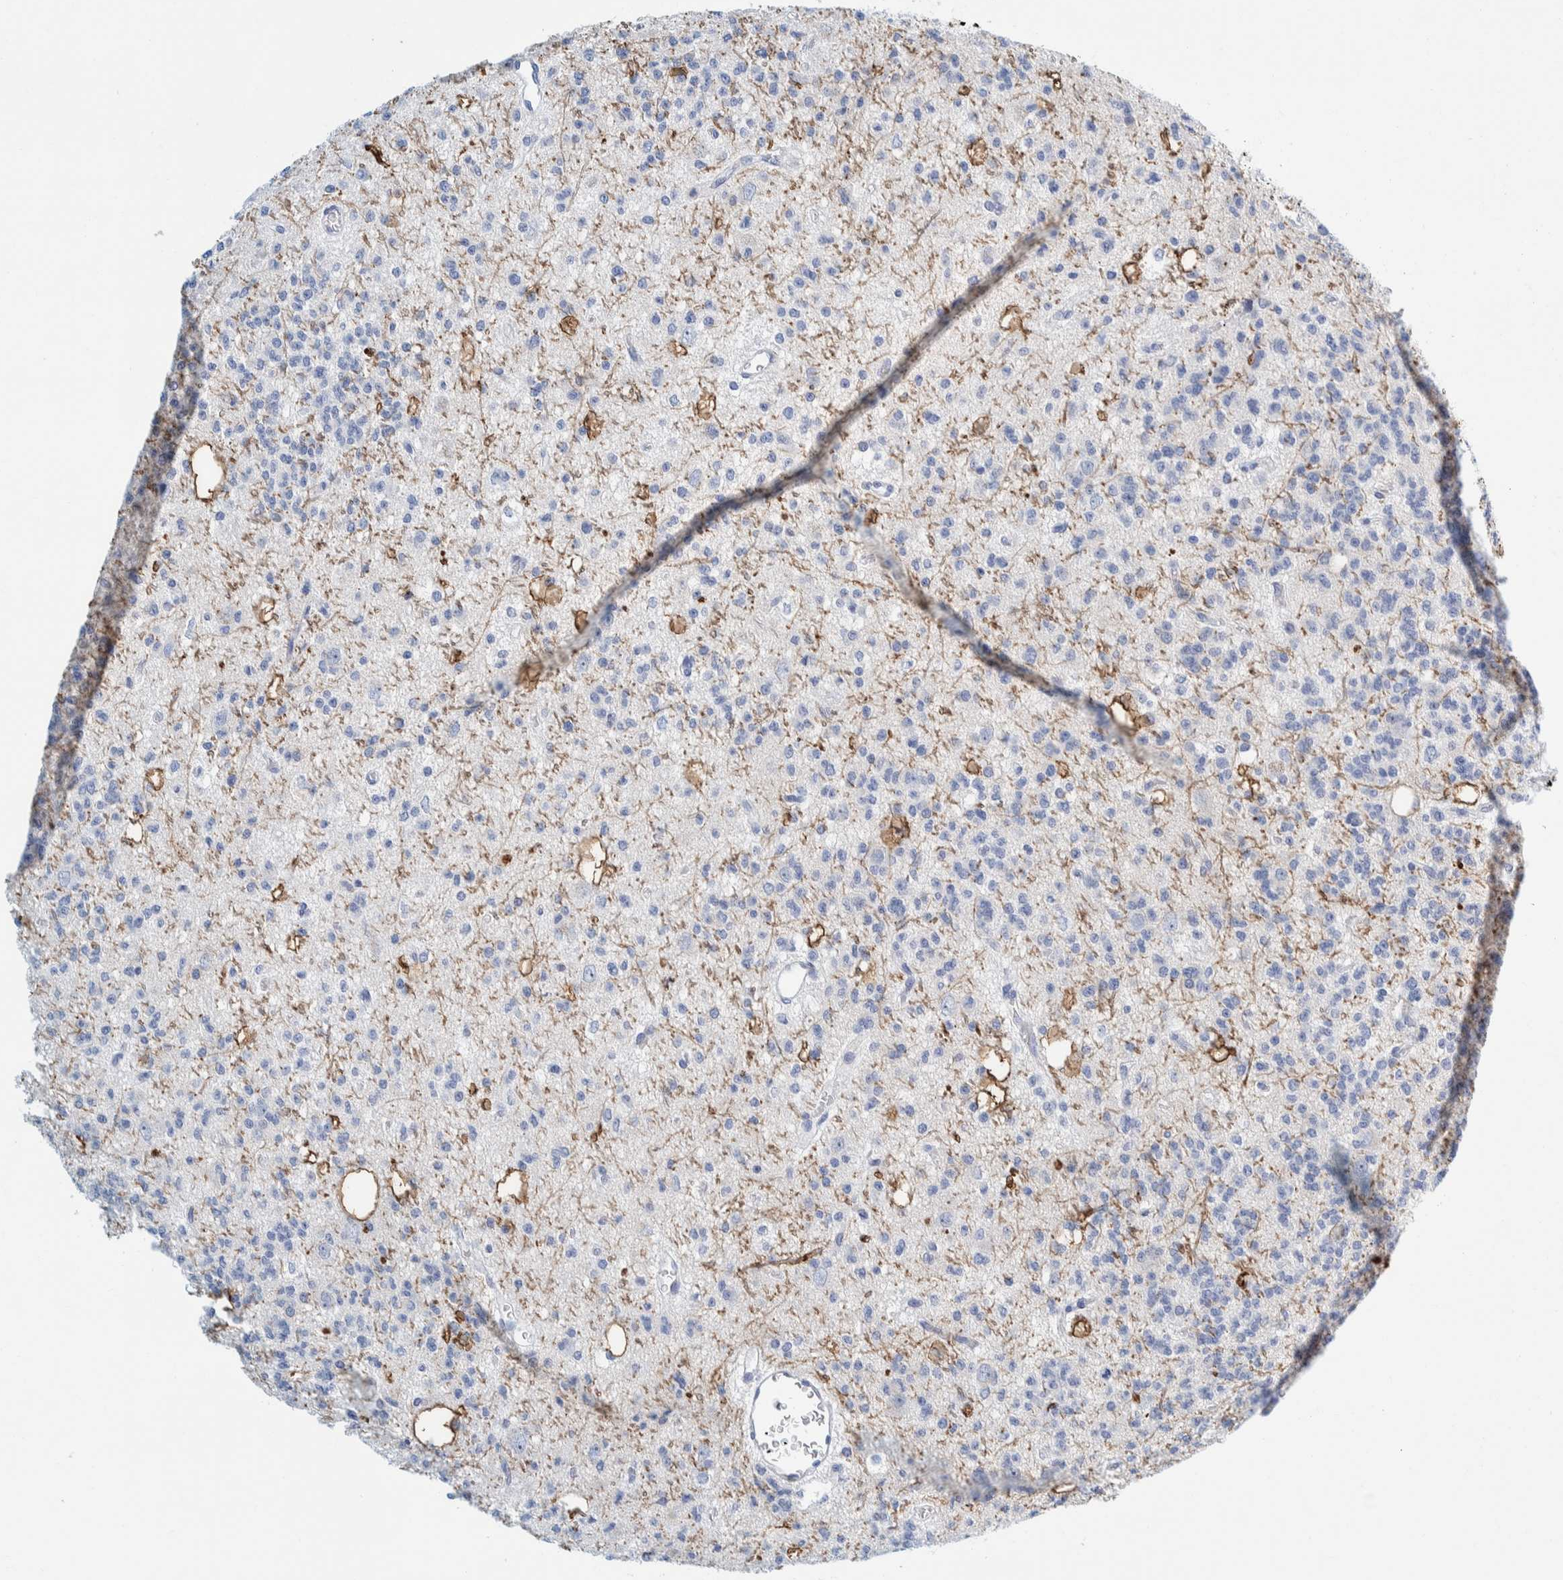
{"staining": {"intensity": "negative", "quantity": "none", "location": "none"}, "tissue": "glioma", "cell_type": "Tumor cells", "image_type": "cancer", "snomed": [{"axis": "morphology", "description": "Glioma, malignant, Low grade"}, {"axis": "topography", "description": "Brain"}], "caption": "Glioma stained for a protein using immunohistochemistry demonstrates no expression tumor cells.", "gene": "MOG", "patient": {"sex": "male", "age": 38}}